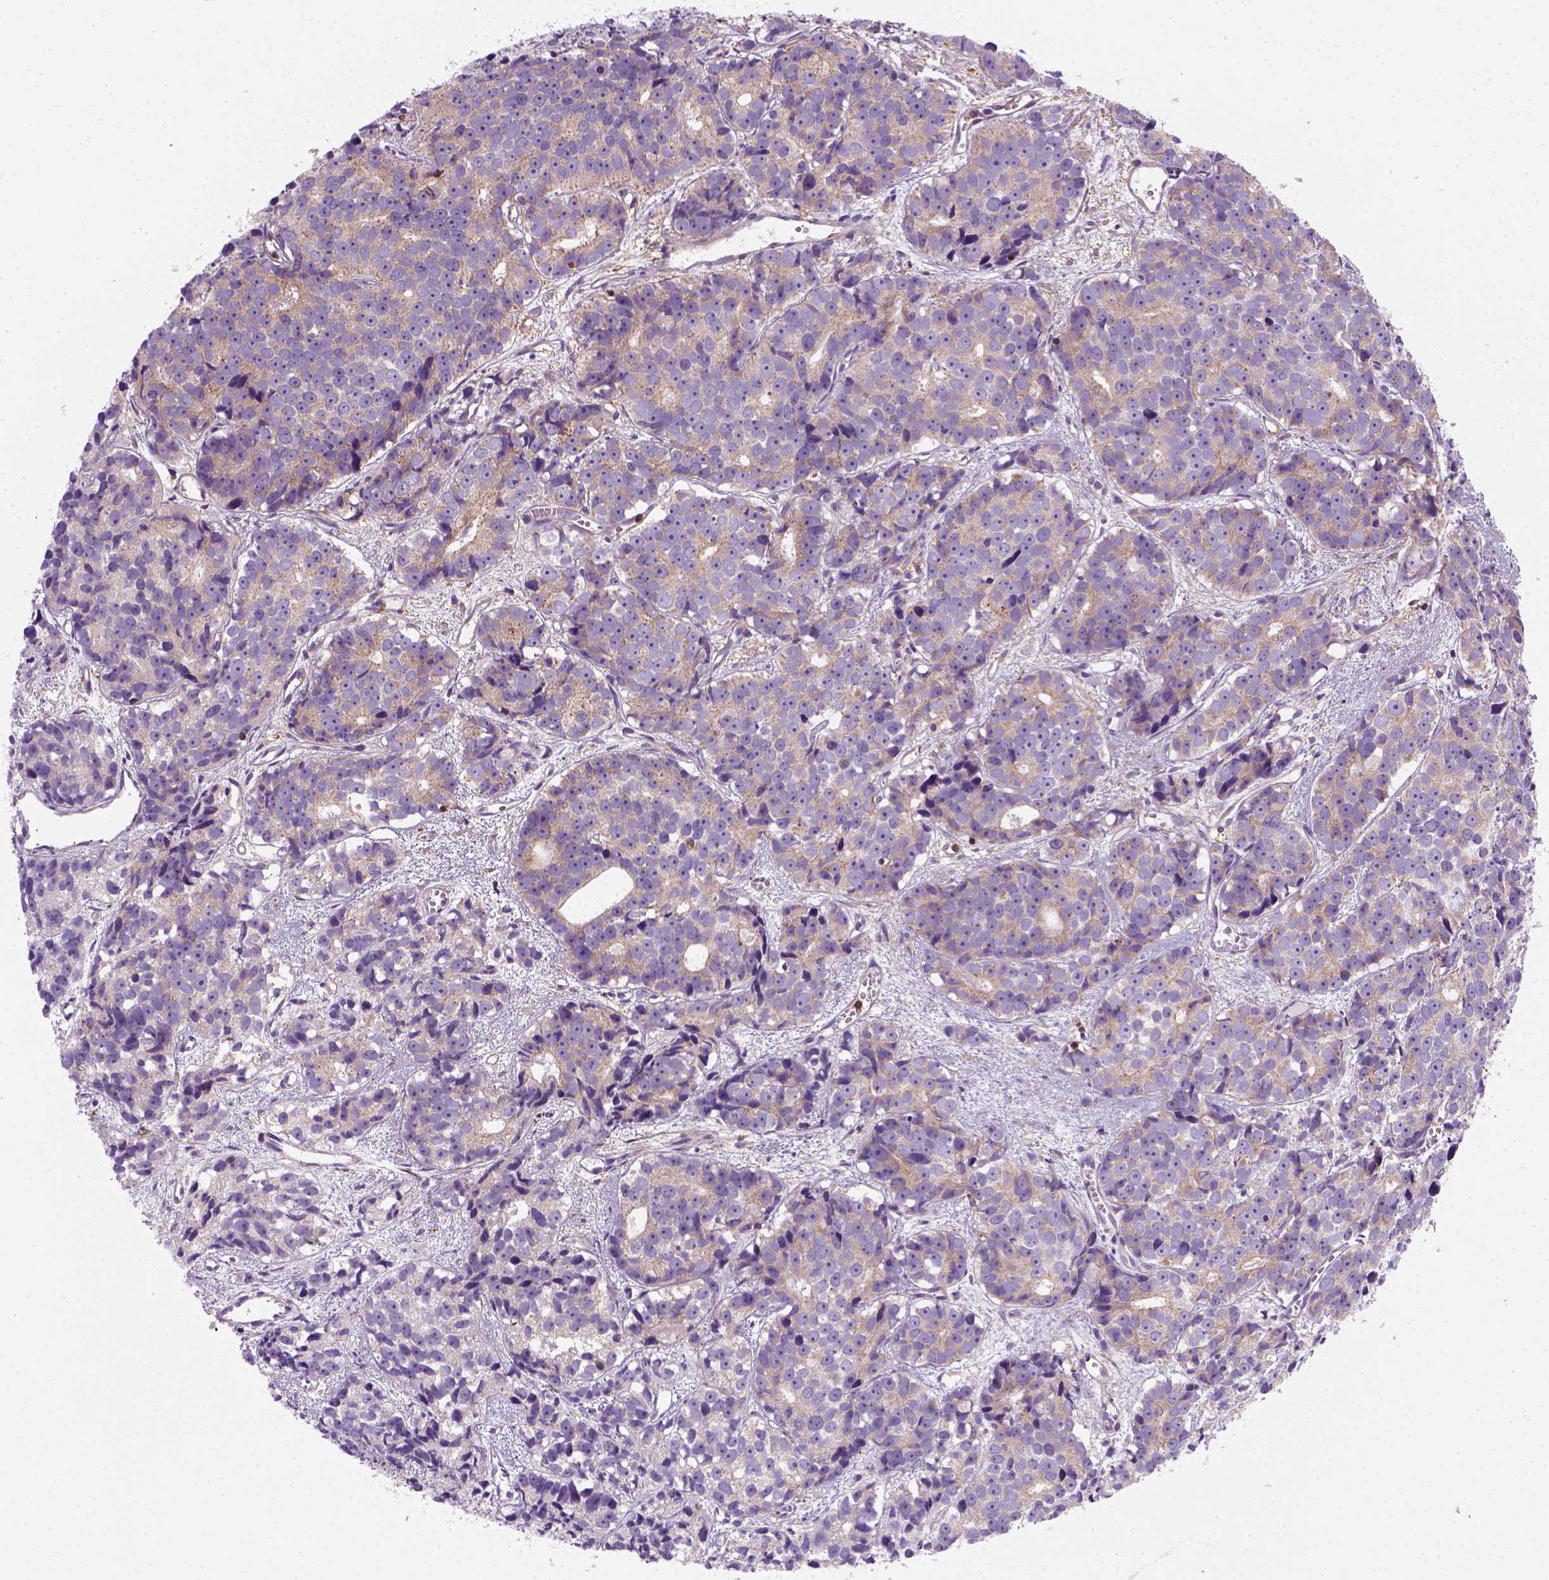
{"staining": {"intensity": "moderate", "quantity": ">75%", "location": "cytoplasmic/membranous"}, "tissue": "prostate cancer", "cell_type": "Tumor cells", "image_type": "cancer", "snomed": [{"axis": "morphology", "description": "Adenocarcinoma, High grade"}, {"axis": "topography", "description": "Prostate"}], "caption": "A medium amount of moderate cytoplasmic/membranous expression is appreciated in about >75% of tumor cells in prostate high-grade adenocarcinoma tissue.", "gene": "GPRC5D", "patient": {"sex": "male", "age": 77}}